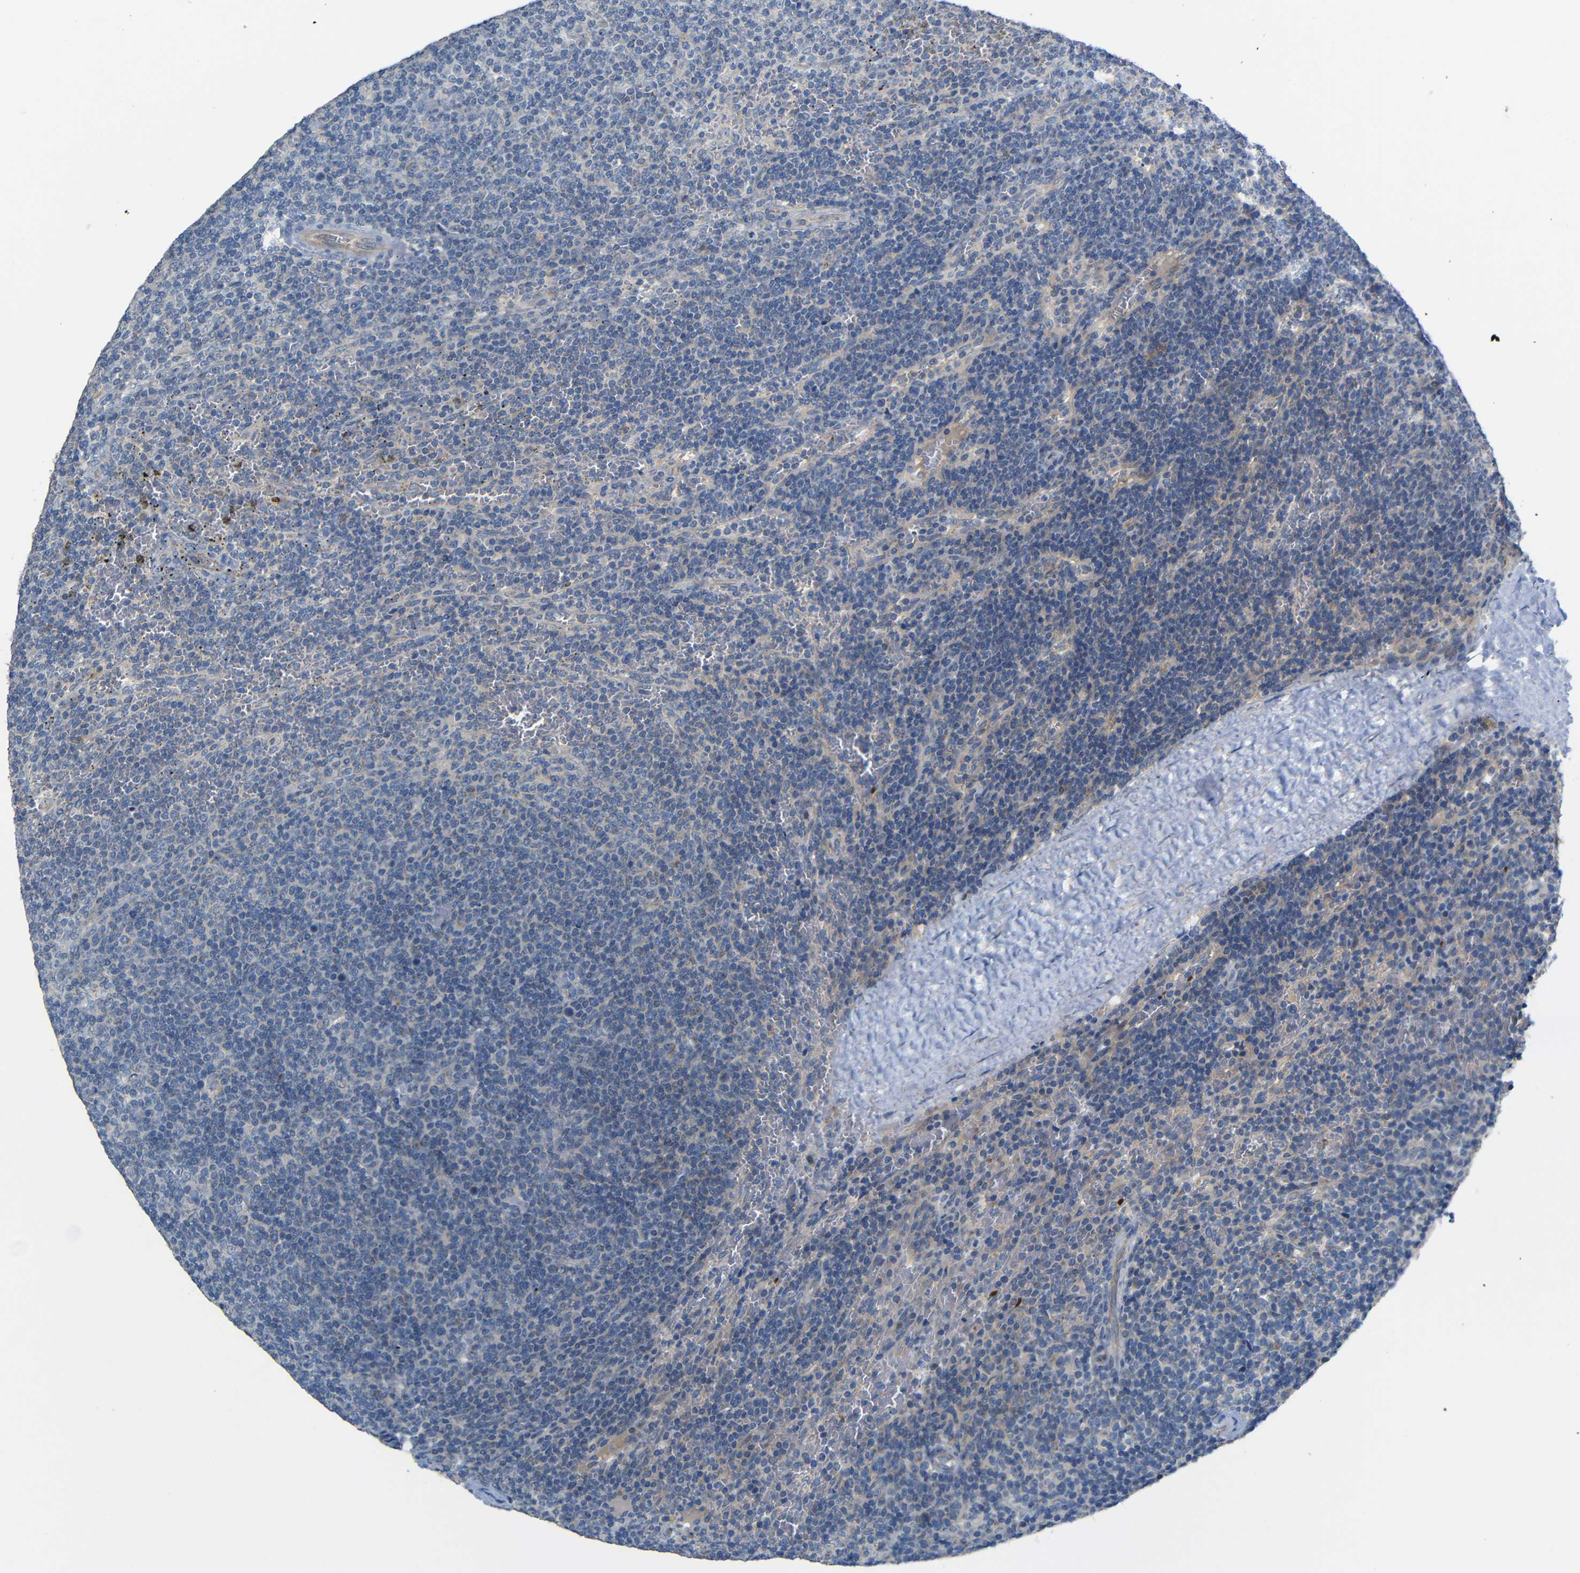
{"staining": {"intensity": "negative", "quantity": "none", "location": "none"}, "tissue": "lymphoma", "cell_type": "Tumor cells", "image_type": "cancer", "snomed": [{"axis": "morphology", "description": "Malignant lymphoma, non-Hodgkin's type, Low grade"}, {"axis": "topography", "description": "Spleen"}], "caption": "Low-grade malignant lymphoma, non-Hodgkin's type was stained to show a protein in brown. There is no significant expression in tumor cells.", "gene": "TBC1D32", "patient": {"sex": "female", "age": 50}}